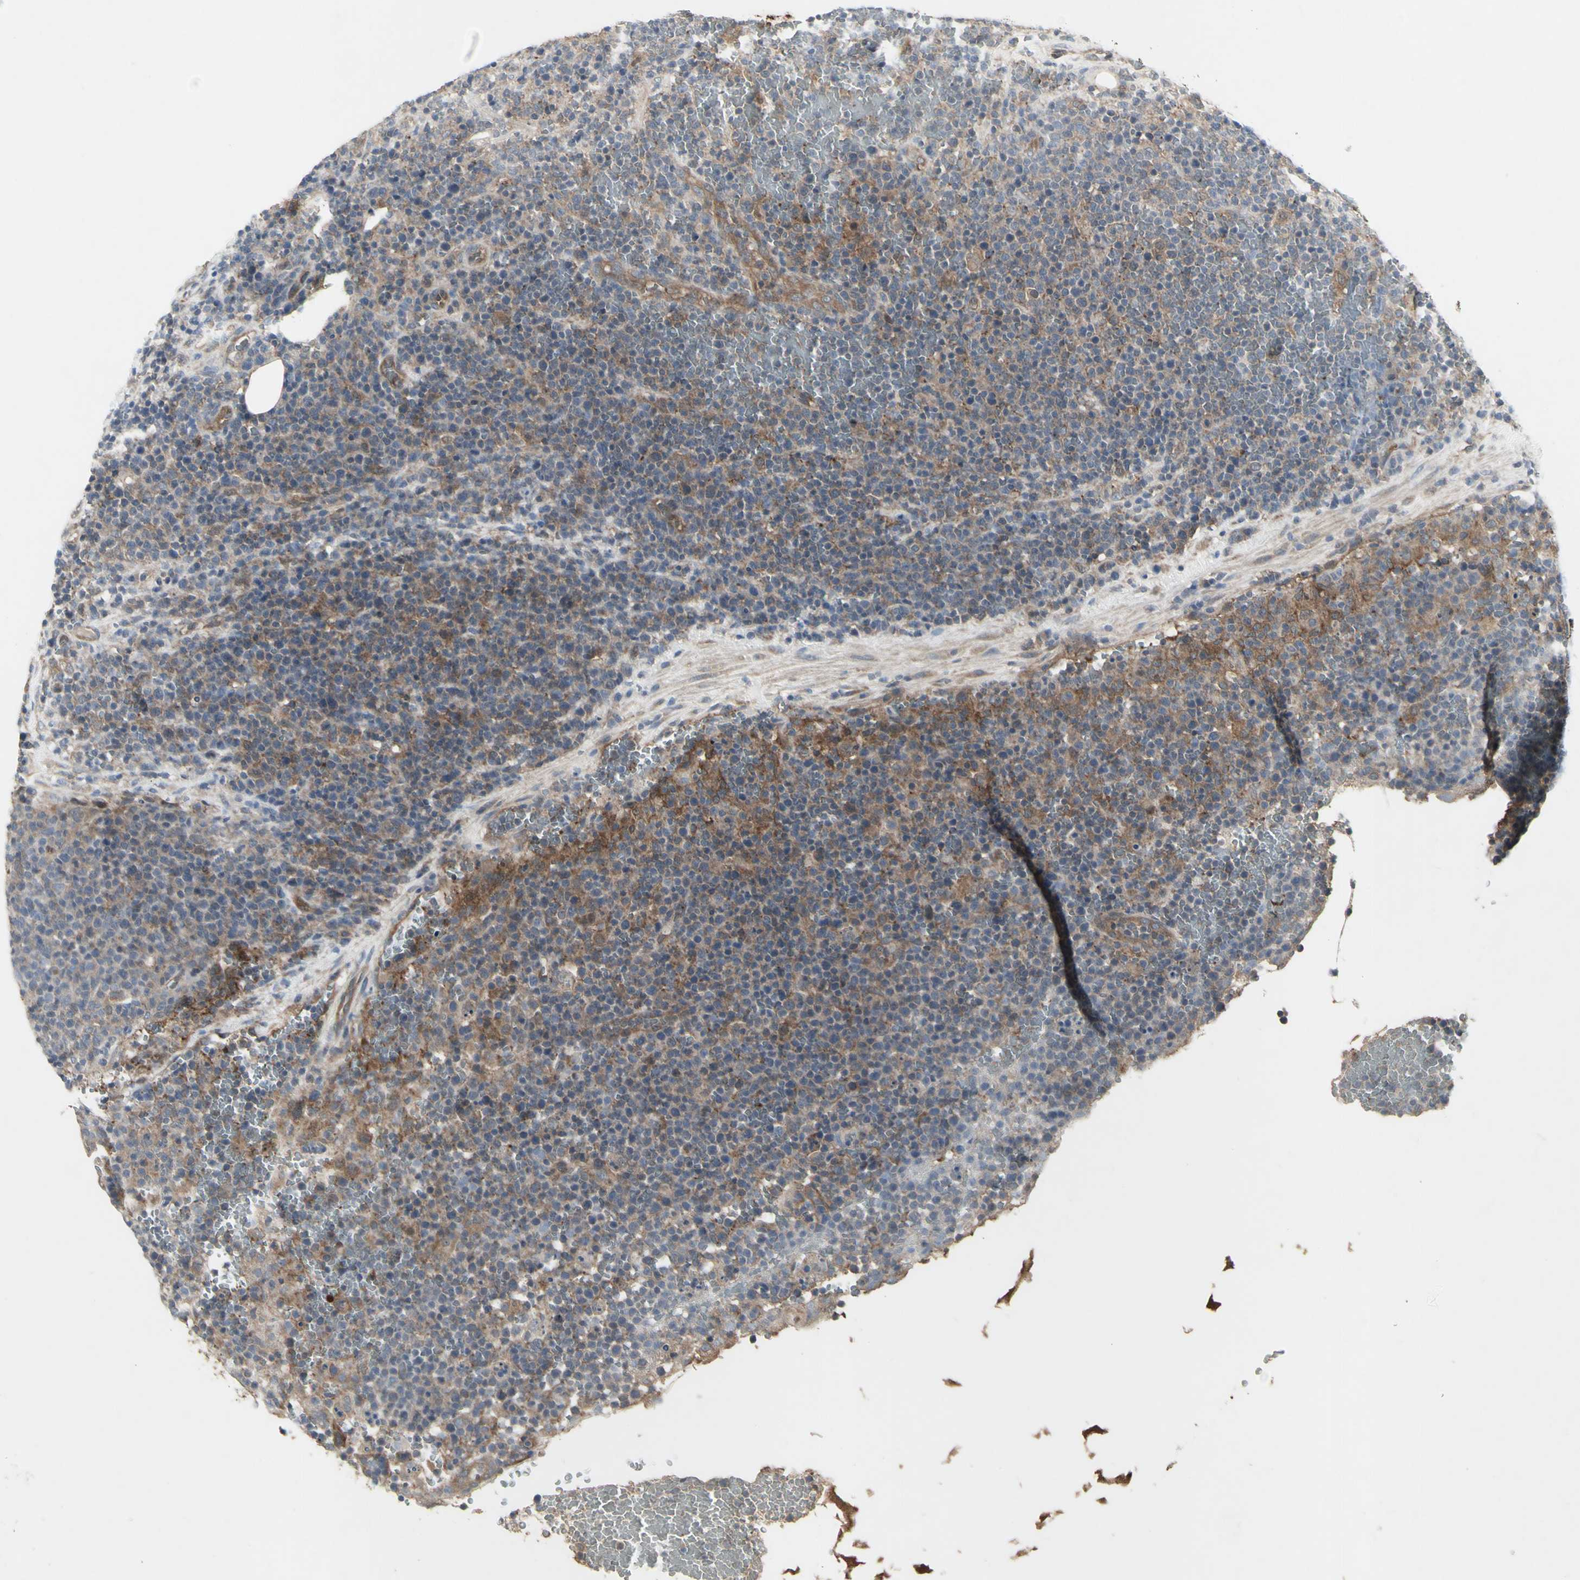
{"staining": {"intensity": "moderate", "quantity": "25%-75%", "location": "cytoplasmic/membranous"}, "tissue": "lymphoma", "cell_type": "Tumor cells", "image_type": "cancer", "snomed": [{"axis": "morphology", "description": "Malignant lymphoma, non-Hodgkin's type, High grade"}, {"axis": "topography", "description": "Lymph node"}], "caption": "Immunohistochemical staining of human malignant lymphoma, non-Hodgkin's type (high-grade) exhibits moderate cytoplasmic/membranous protein expression in about 25%-75% of tumor cells.", "gene": "CHURC1-FNTB", "patient": {"sex": "male", "age": 61}}